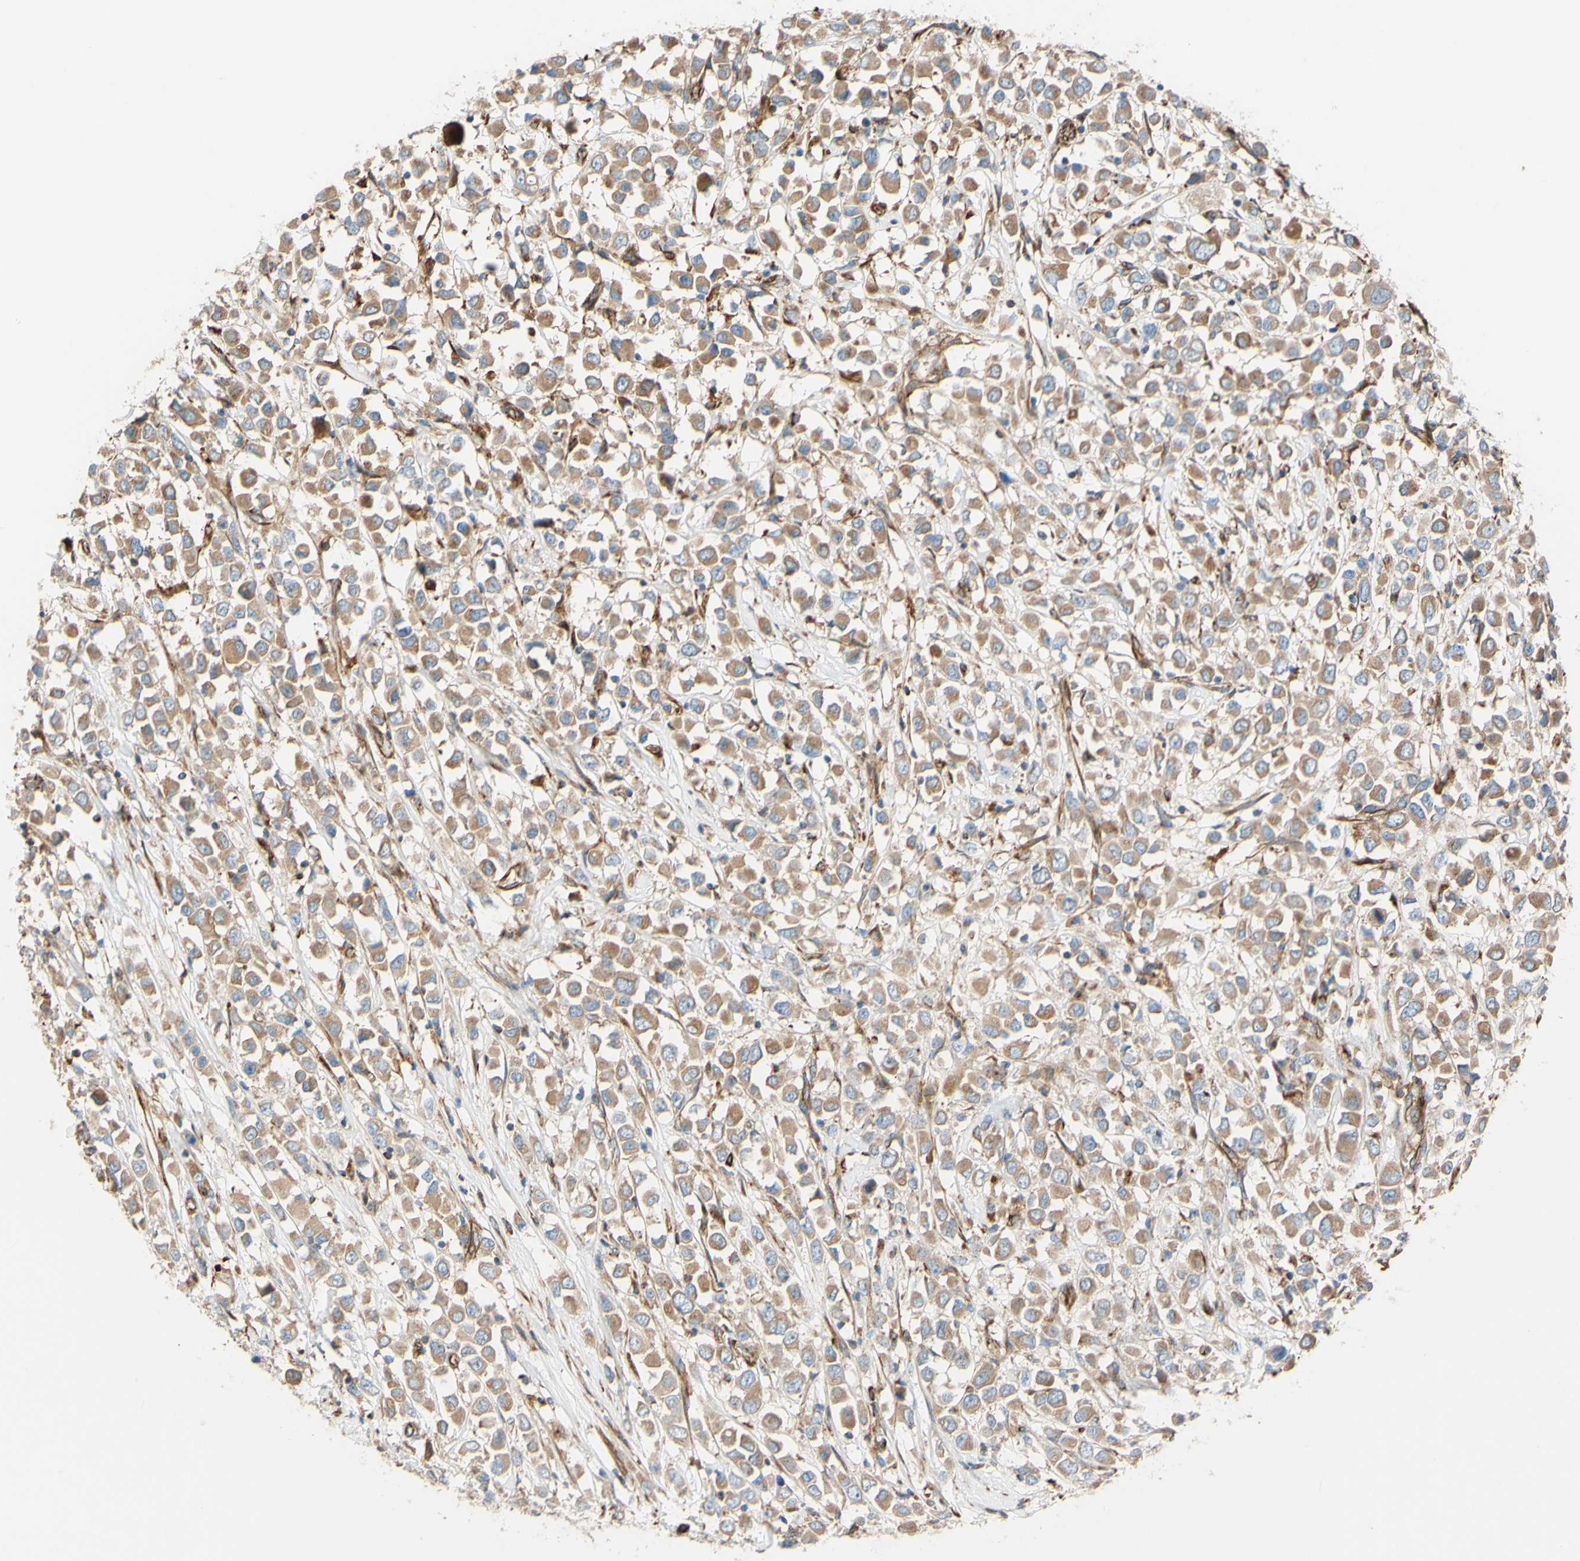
{"staining": {"intensity": "moderate", "quantity": ">75%", "location": "cytoplasmic/membranous"}, "tissue": "breast cancer", "cell_type": "Tumor cells", "image_type": "cancer", "snomed": [{"axis": "morphology", "description": "Duct carcinoma"}, {"axis": "topography", "description": "Breast"}], "caption": "DAB (3,3'-diaminobenzidine) immunohistochemical staining of breast intraductal carcinoma displays moderate cytoplasmic/membranous protein positivity in approximately >75% of tumor cells. The protein is shown in brown color, while the nuclei are stained blue.", "gene": "C1orf43", "patient": {"sex": "female", "age": 61}}